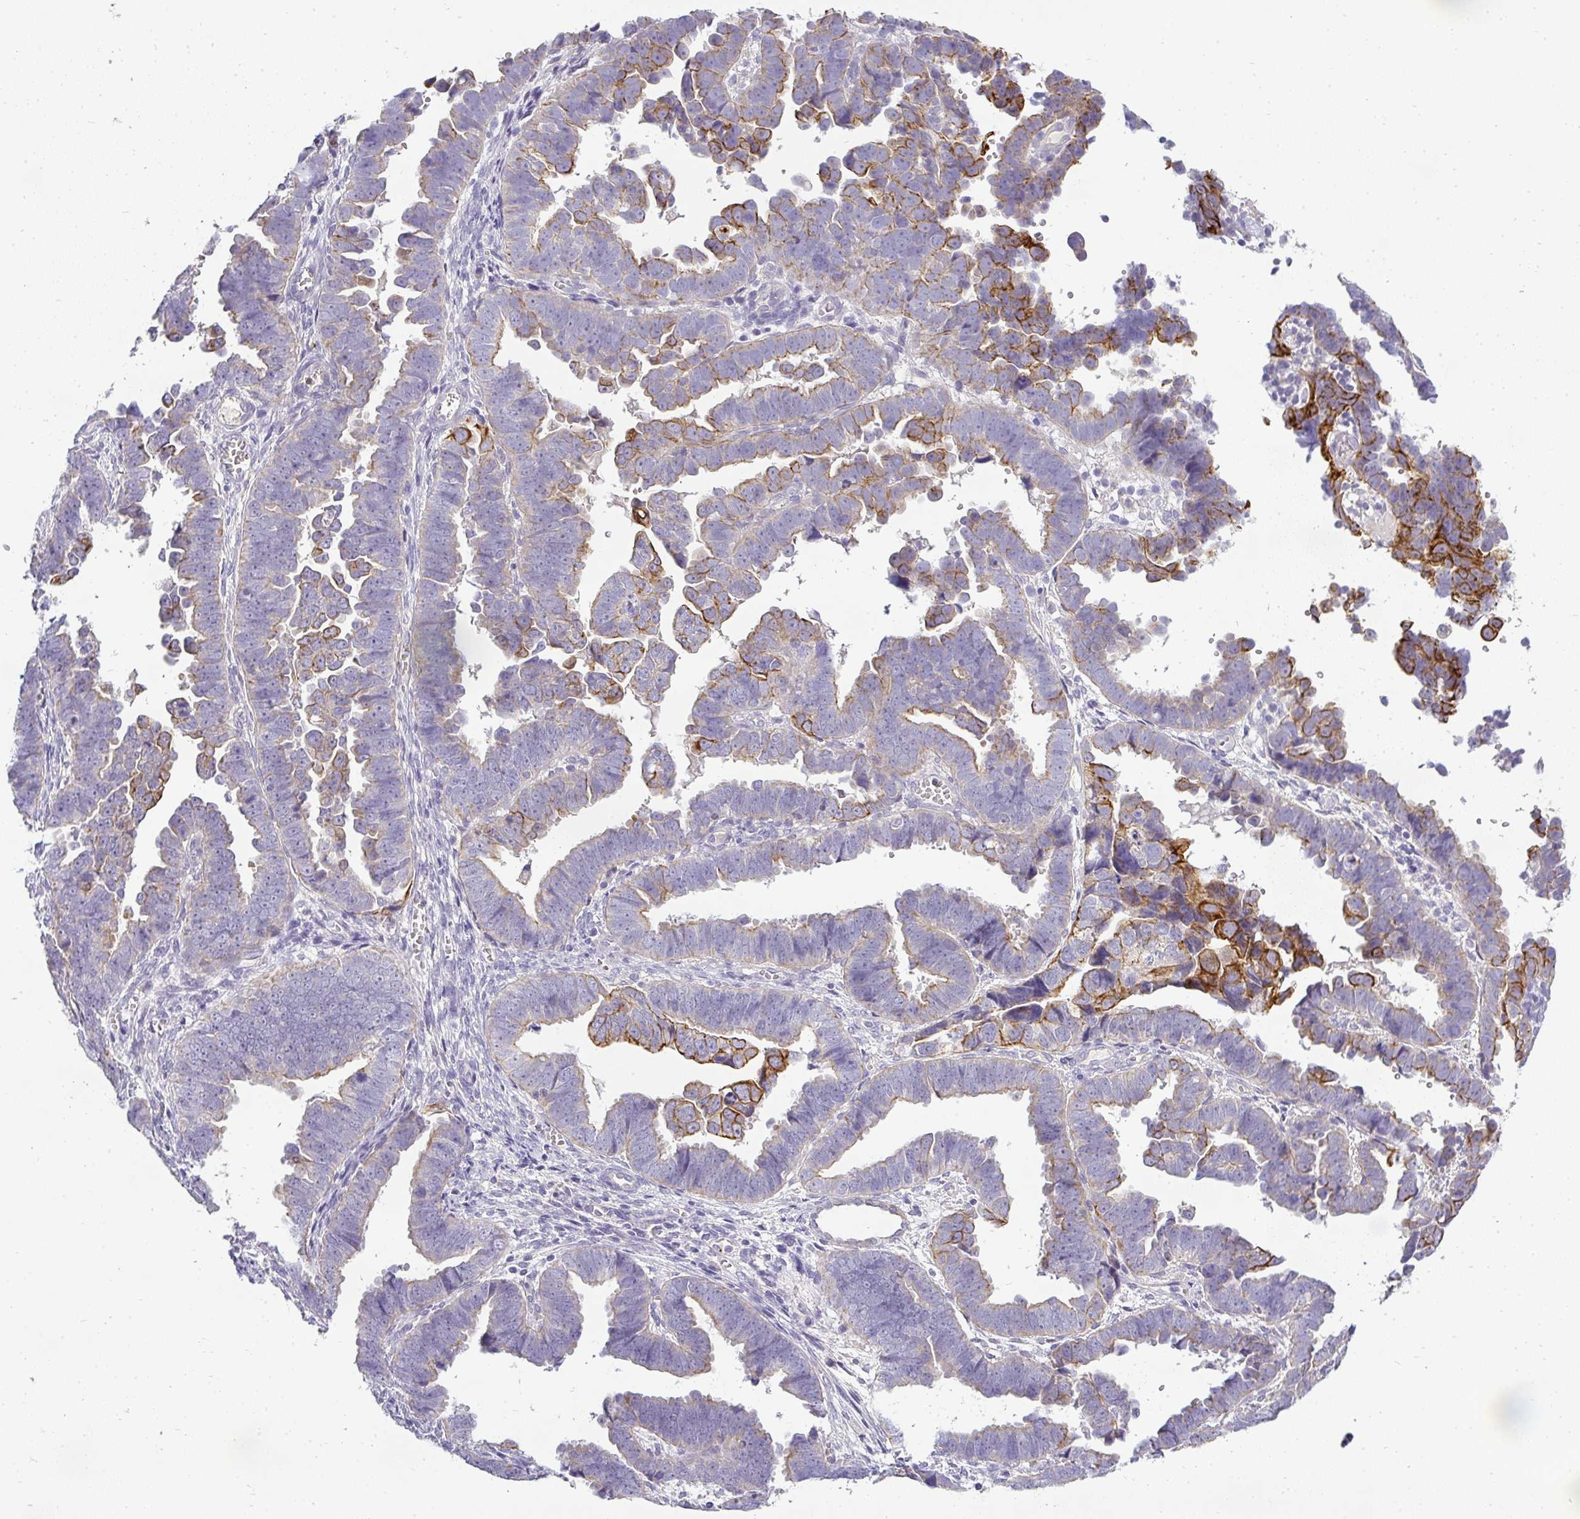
{"staining": {"intensity": "strong", "quantity": "<25%", "location": "cytoplasmic/membranous"}, "tissue": "endometrial cancer", "cell_type": "Tumor cells", "image_type": "cancer", "snomed": [{"axis": "morphology", "description": "Adenocarcinoma, NOS"}, {"axis": "topography", "description": "Endometrium"}], "caption": "Brown immunohistochemical staining in endometrial cancer exhibits strong cytoplasmic/membranous staining in approximately <25% of tumor cells. (Brightfield microscopy of DAB IHC at high magnification).", "gene": "ASXL3", "patient": {"sex": "female", "age": 75}}